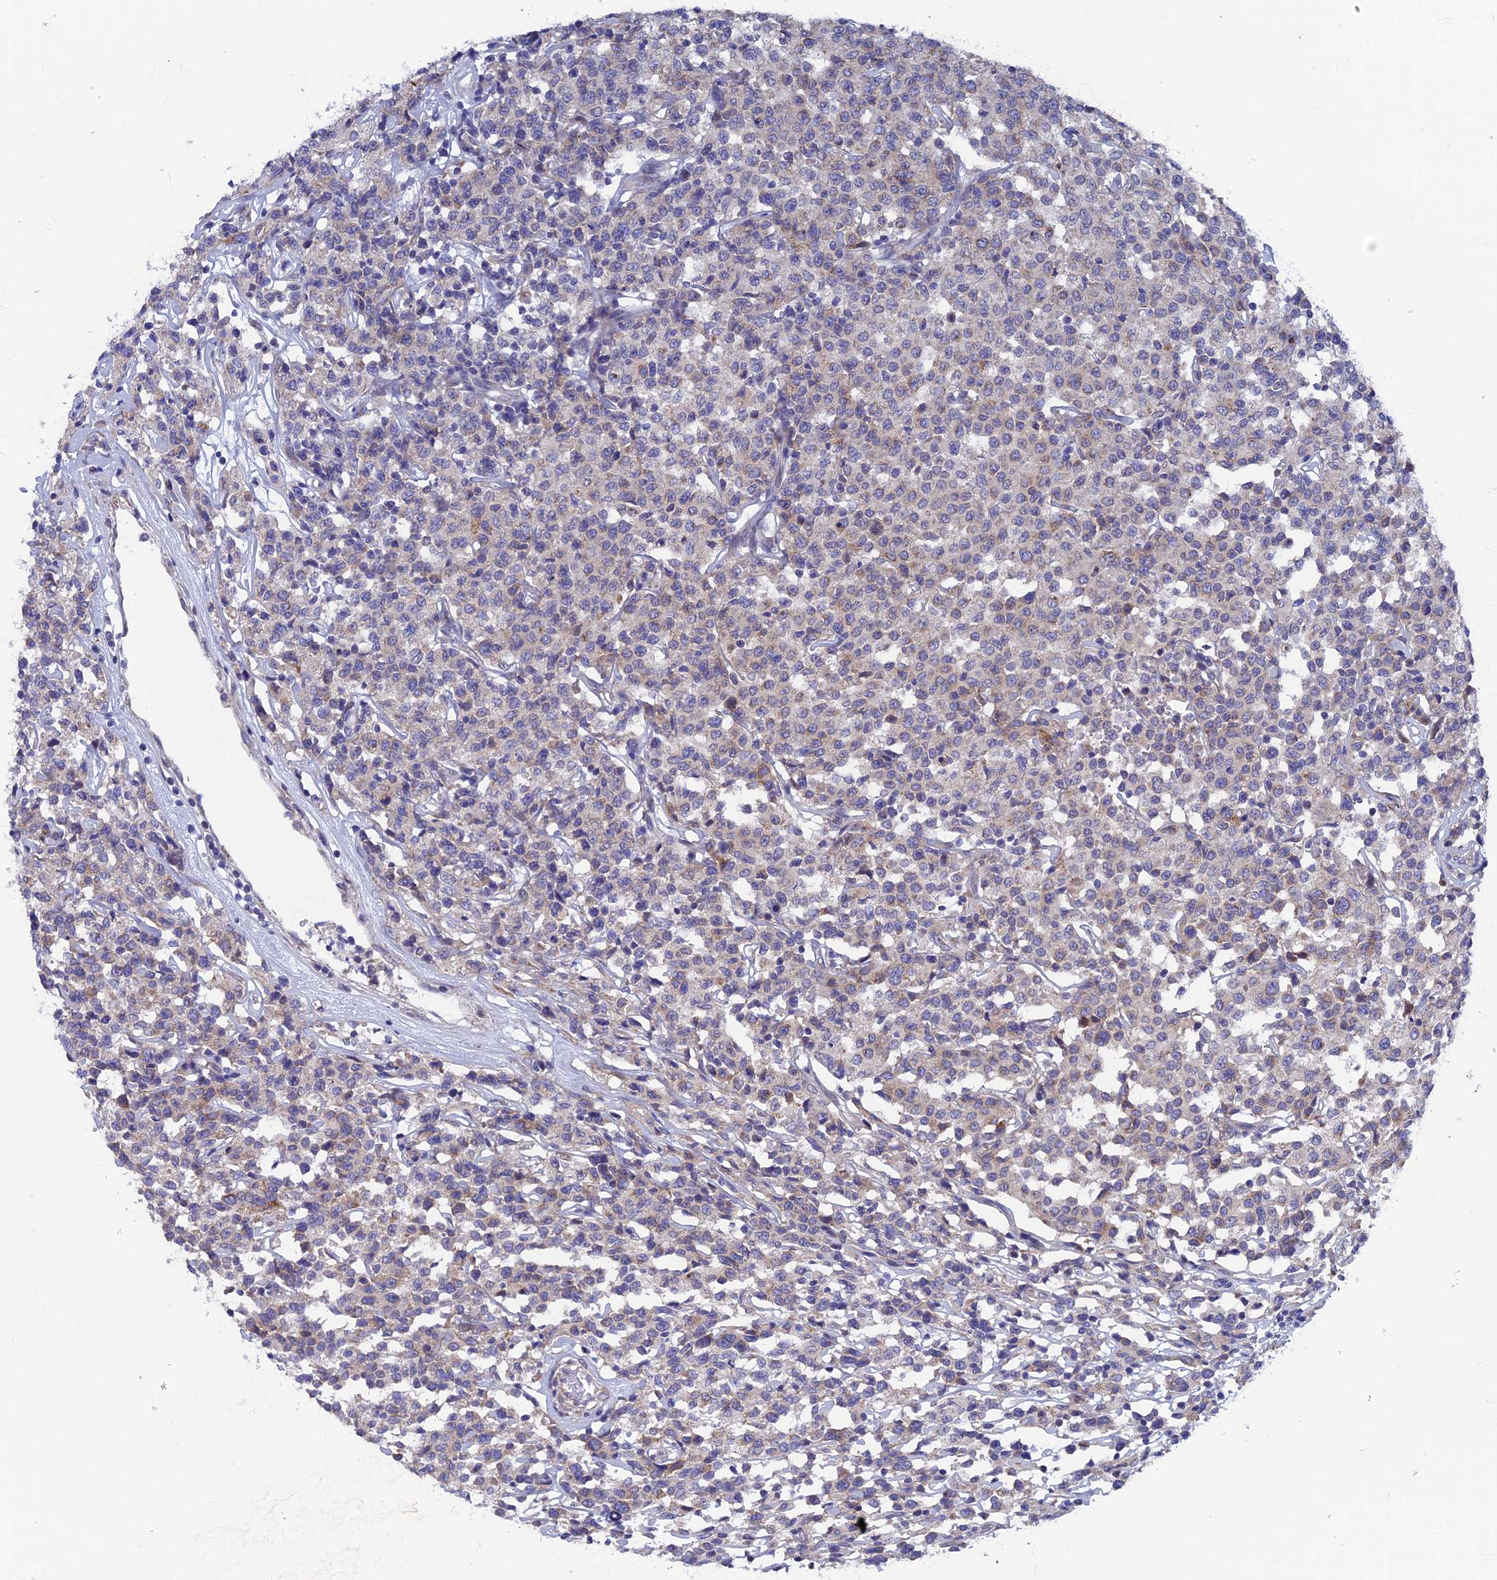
{"staining": {"intensity": "weak", "quantity": "<25%", "location": "cytoplasmic/membranous"}, "tissue": "lymphoma", "cell_type": "Tumor cells", "image_type": "cancer", "snomed": [{"axis": "morphology", "description": "Malignant lymphoma, non-Hodgkin's type, Low grade"}, {"axis": "topography", "description": "Small intestine"}], "caption": "The histopathology image reveals no staining of tumor cells in malignant lymphoma, non-Hodgkin's type (low-grade).", "gene": "AK4", "patient": {"sex": "female", "age": 59}}